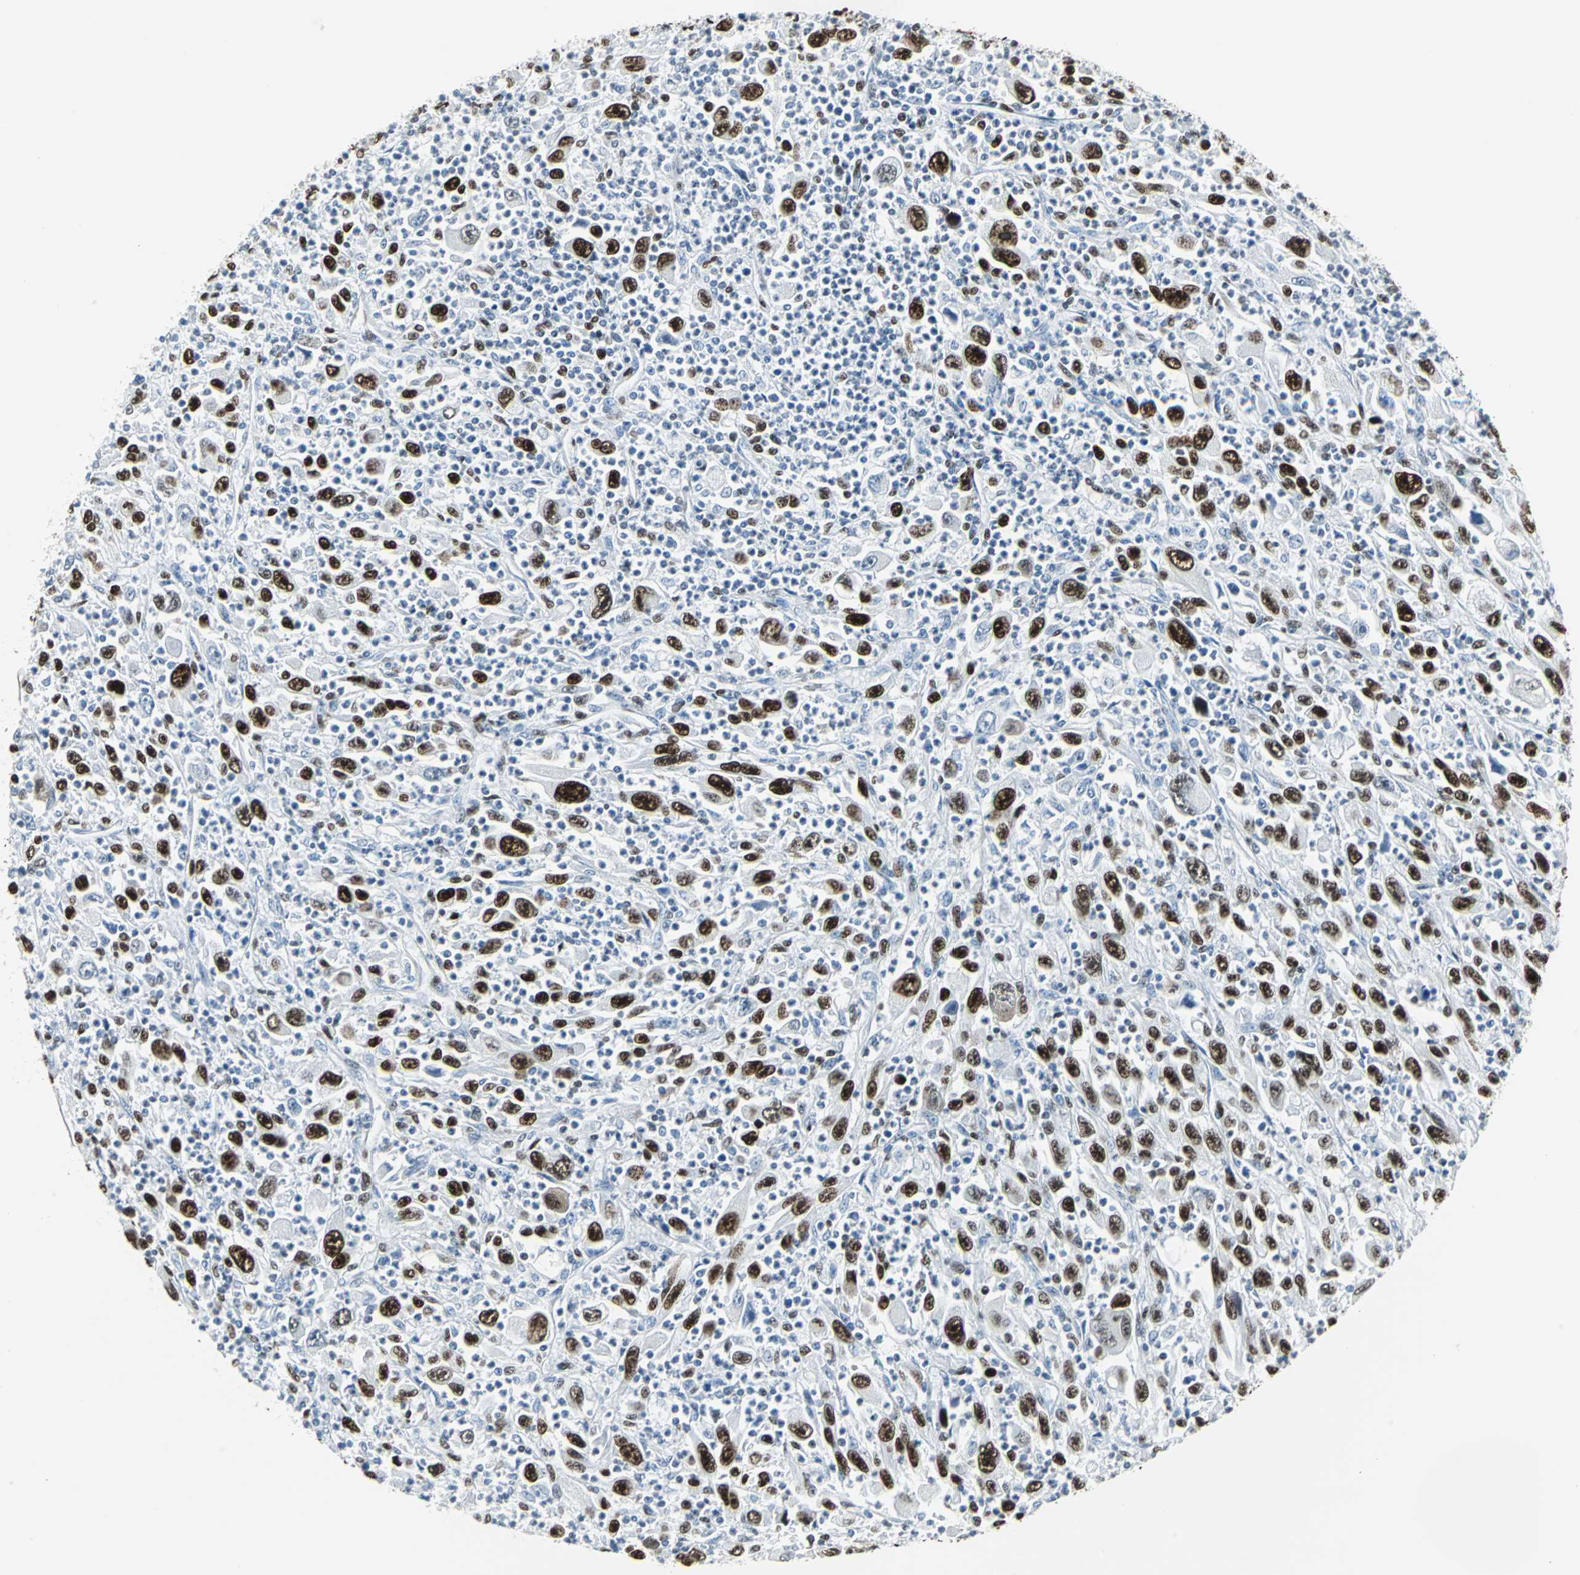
{"staining": {"intensity": "strong", "quantity": ">75%", "location": "nuclear"}, "tissue": "melanoma", "cell_type": "Tumor cells", "image_type": "cancer", "snomed": [{"axis": "morphology", "description": "Malignant melanoma, Metastatic site"}, {"axis": "topography", "description": "Skin"}], "caption": "This is an image of immunohistochemistry staining of malignant melanoma (metastatic site), which shows strong expression in the nuclear of tumor cells.", "gene": "HDAC2", "patient": {"sex": "female", "age": 56}}